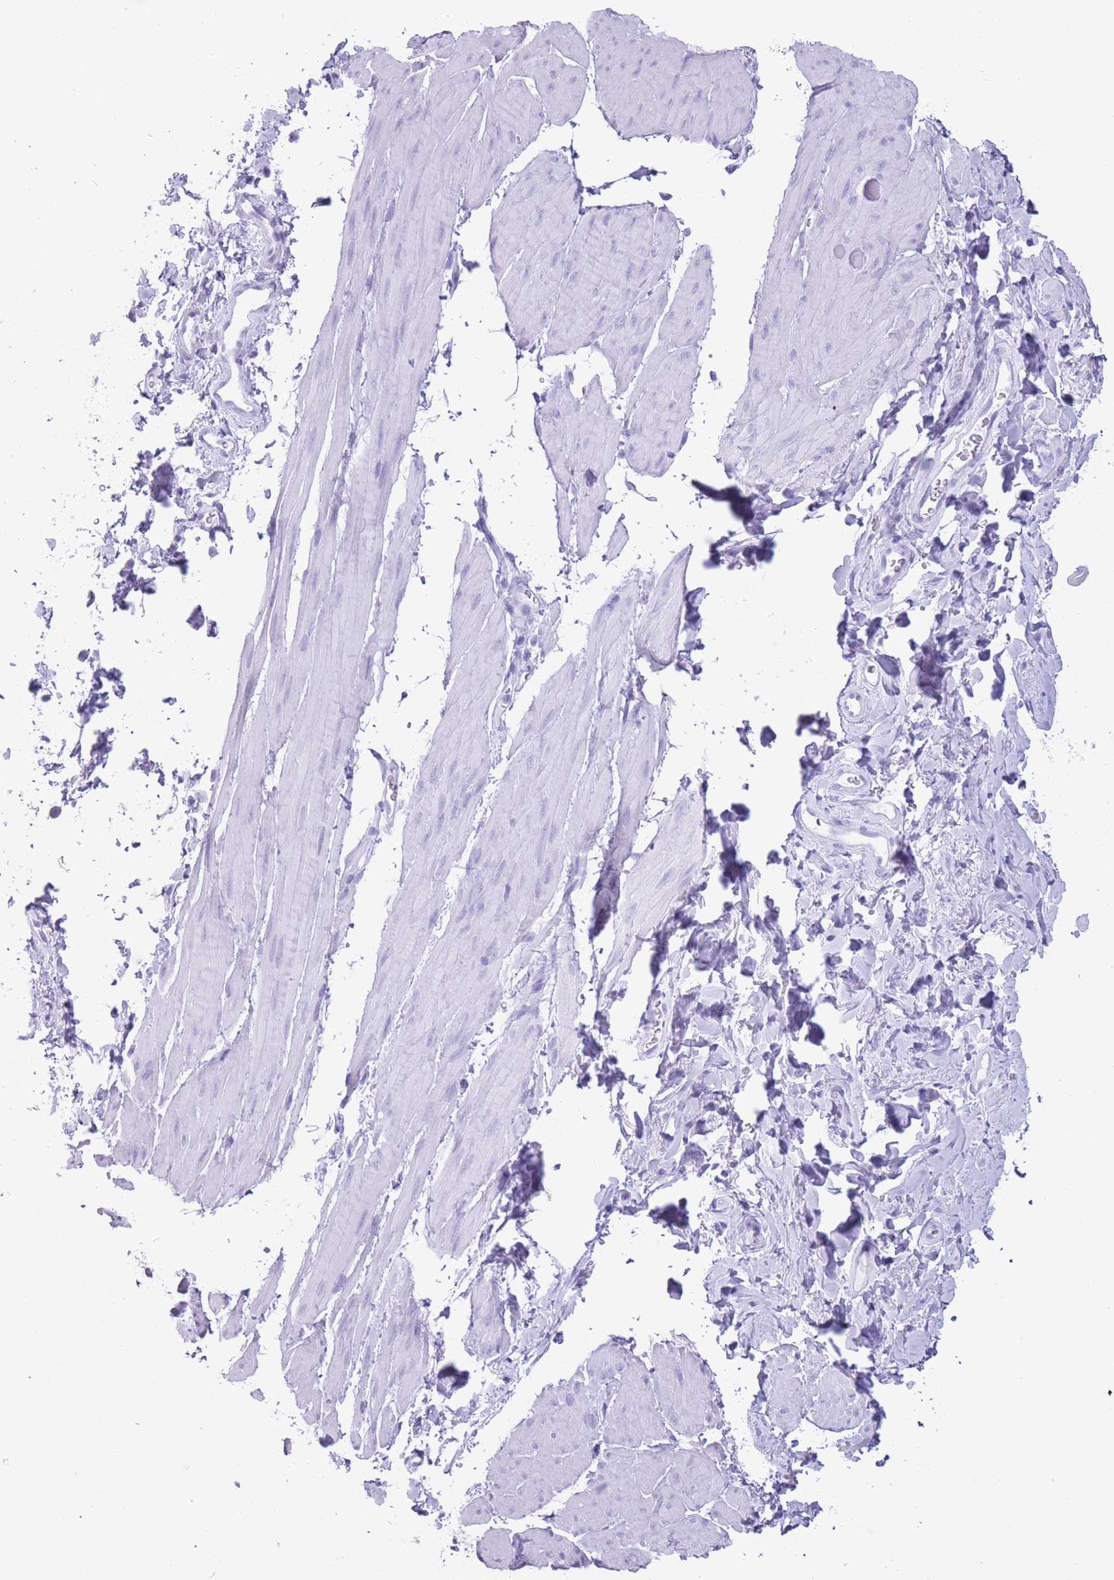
{"staining": {"intensity": "negative", "quantity": "none", "location": "none"}, "tissue": "smooth muscle", "cell_type": "Smooth muscle cells", "image_type": "normal", "snomed": [{"axis": "morphology", "description": "Normal tissue, NOS"}, {"axis": "topography", "description": "Smooth muscle"}, {"axis": "topography", "description": "Peripheral nerve tissue"}], "caption": "Immunohistochemistry photomicrograph of unremarkable smooth muscle: smooth muscle stained with DAB shows no significant protein expression in smooth muscle cells.", "gene": "OR4F16", "patient": {"sex": "male", "age": 69}}